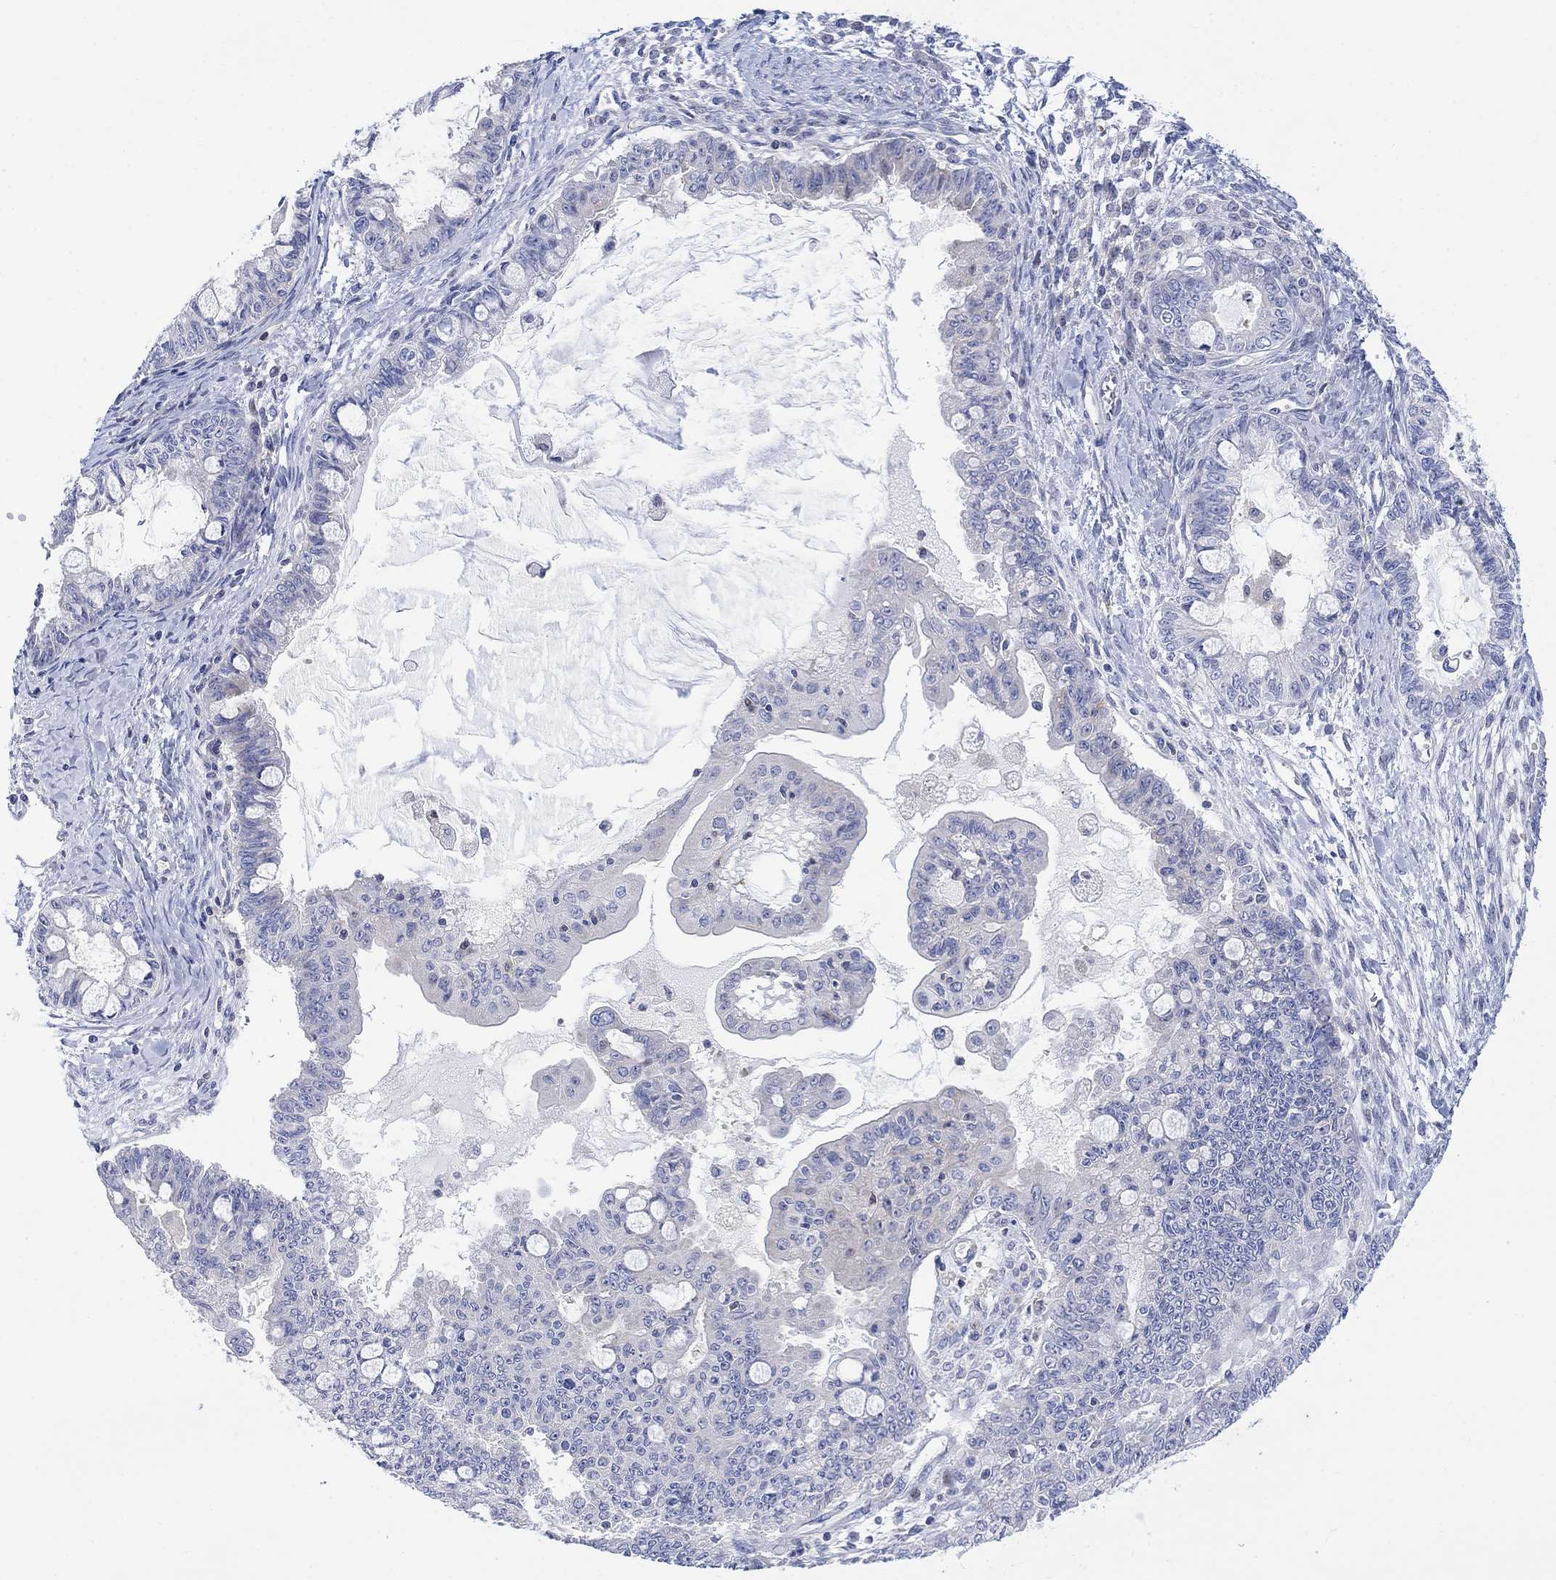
{"staining": {"intensity": "weak", "quantity": "<25%", "location": "cytoplasmic/membranous"}, "tissue": "ovarian cancer", "cell_type": "Tumor cells", "image_type": "cancer", "snomed": [{"axis": "morphology", "description": "Cystadenocarcinoma, mucinous, NOS"}, {"axis": "topography", "description": "Ovary"}], "caption": "Immunohistochemistry (IHC) micrograph of ovarian cancer stained for a protein (brown), which exhibits no expression in tumor cells.", "gene": "ARSK", "patient": {"sex": "female", "age": 63}}